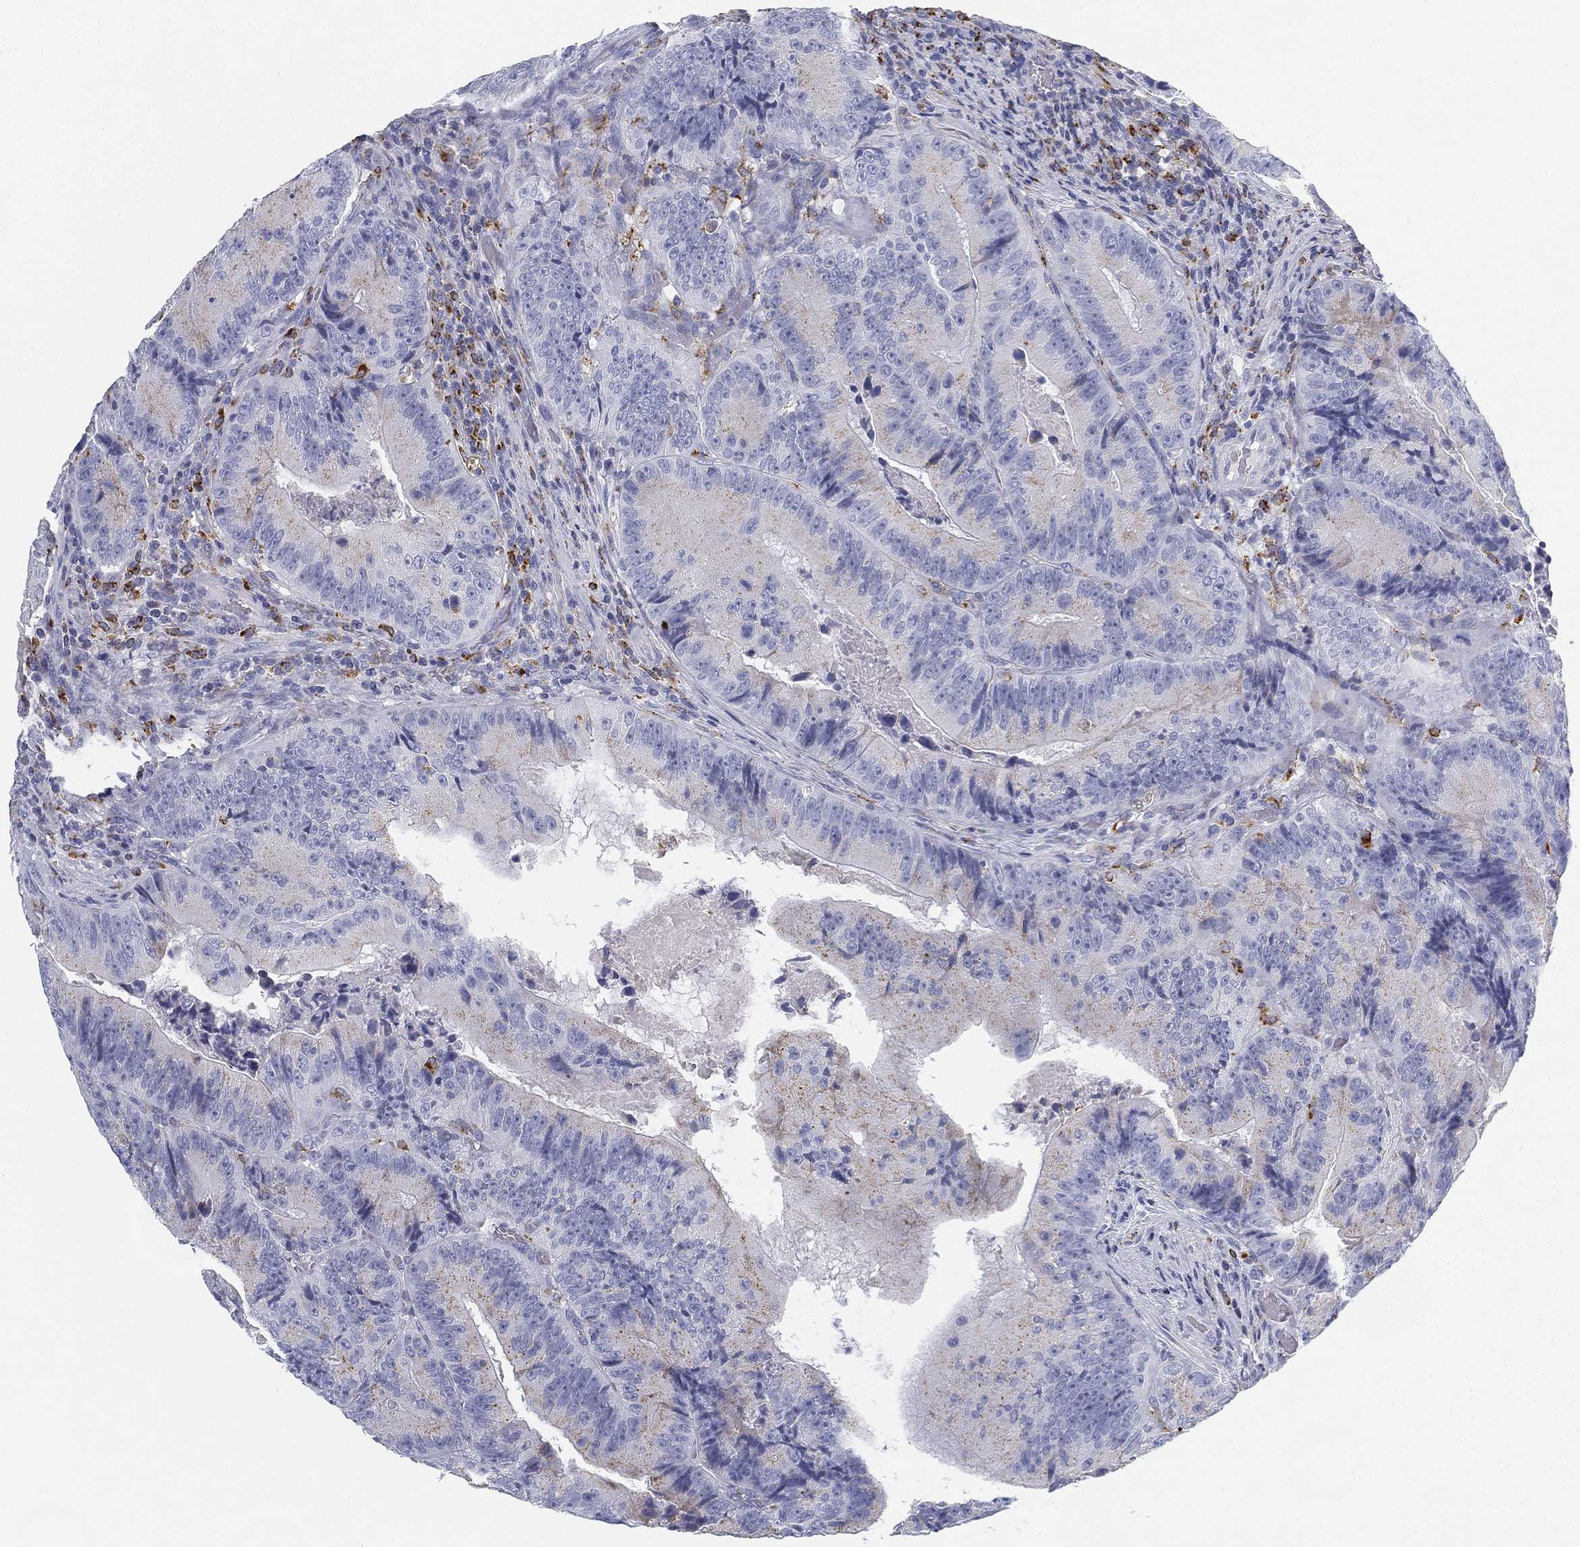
{"staining": {"intensity": "weak", "quantity": "<25%", "location": "cytoplasmic/membranous"}, "tissue": "colorectal cancer", "cell_type": "Tumor cells", "image_type": "cancer", "snomed": [{"axis": "morphology", "description": "Adenocarcinoma, NOS"}, {"axis": "topography", "description": "Colon"}], "caption": "High magnification brightfield microscopy of colorectal cancer (adenocarcinoma) stained with DAB (3,3'-diaminobenzidine) (brown) and counterstained with hematoxylin (blue): tumor cells show no significant staining. (Stains: DAB immunohistochemistry with hematoxylin counter stain, Microscopy: brightfield microscopy at high magnification).", "gene": "NPC2", "patient": {"sex": "female", "age": 86}}